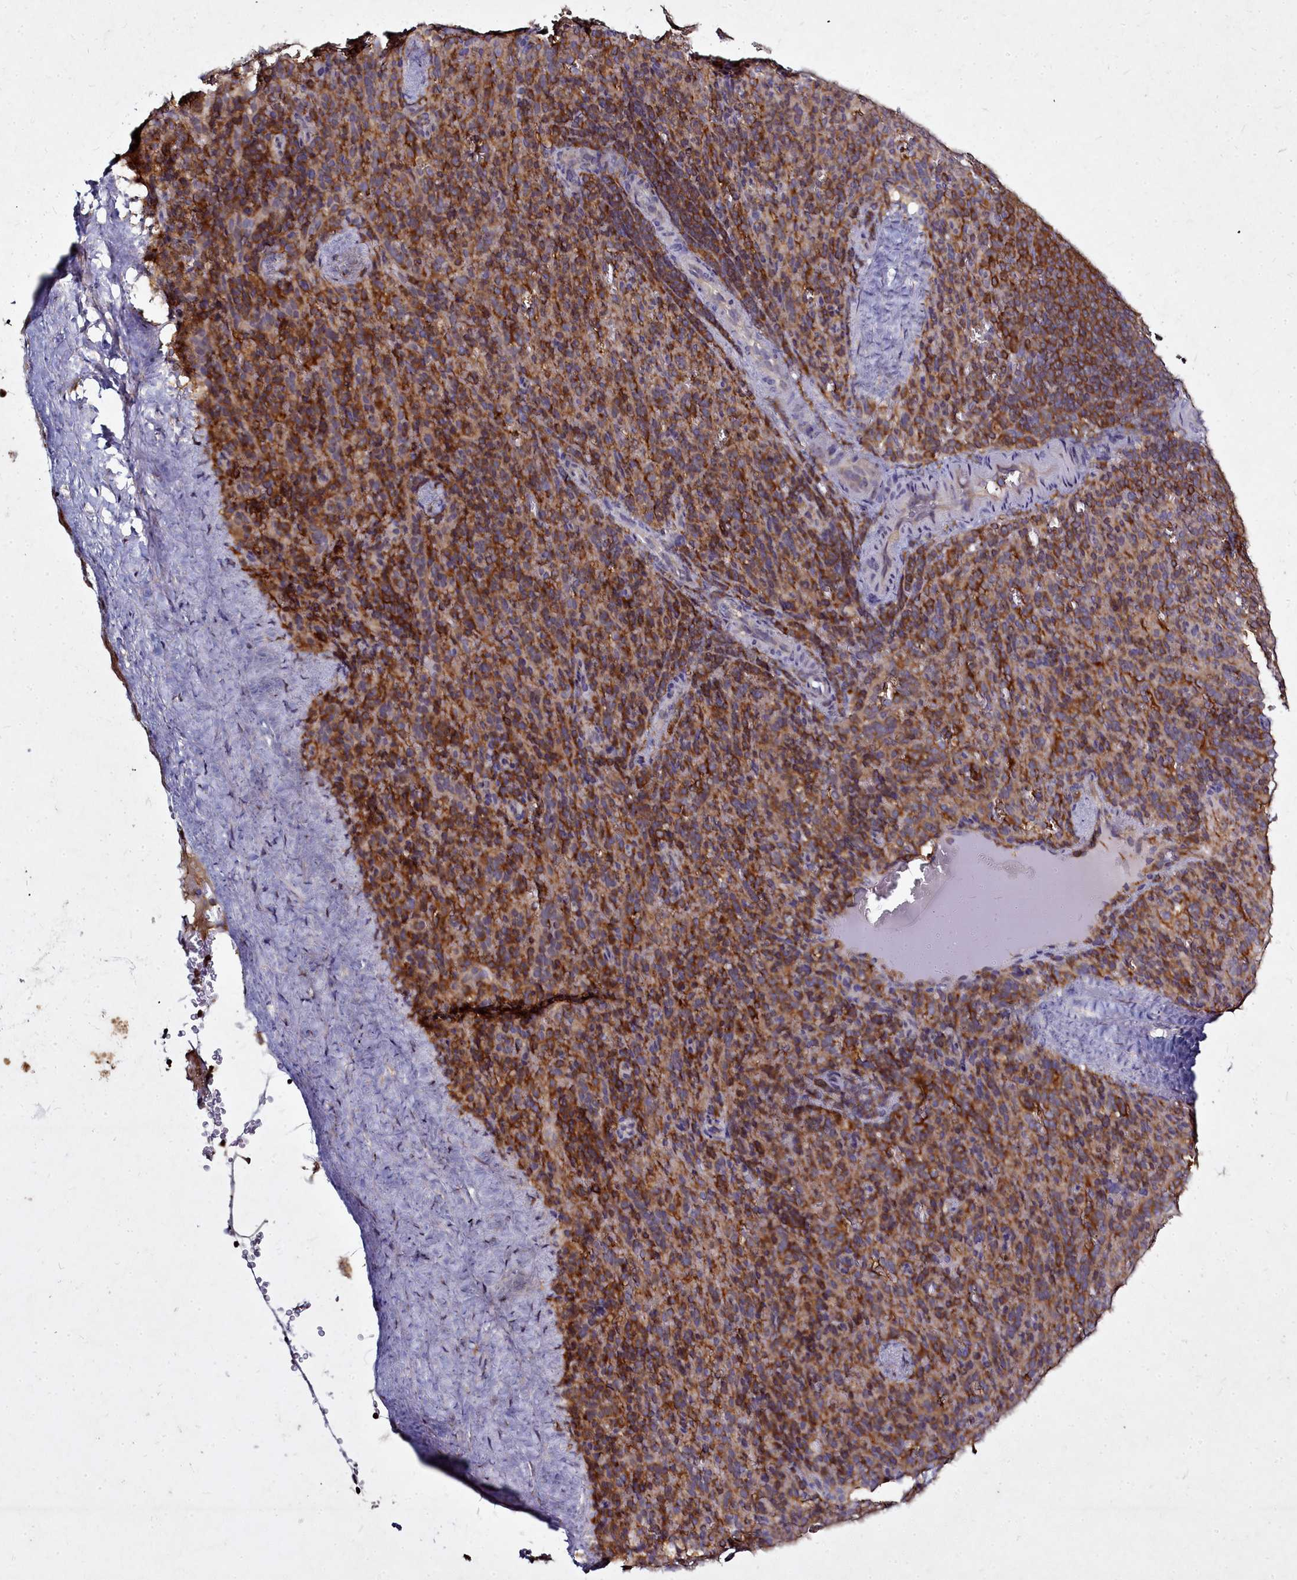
{"staining": {"intensity": "moderate", "quantity": "25%-75%", "location": "cytoplasmic/membranous"}, "tissue": "spleen", "cell_type": "Cells in red pulp", "image_type": "normal", "snomed": [{"axis": "morphology", "description": "Normal tissue, NOS"}, {"axis": "topography", "description": "Spleen"}], "caption": "Spleen stained for a protein exhibits moderate cytoplasmic/membranous positivity in cells in red pulp. (DAB IHC with brightfield microscopy, high magnification).", "gene": "NCKAP1L", "patient": {"sex": "female", "age": 21}}